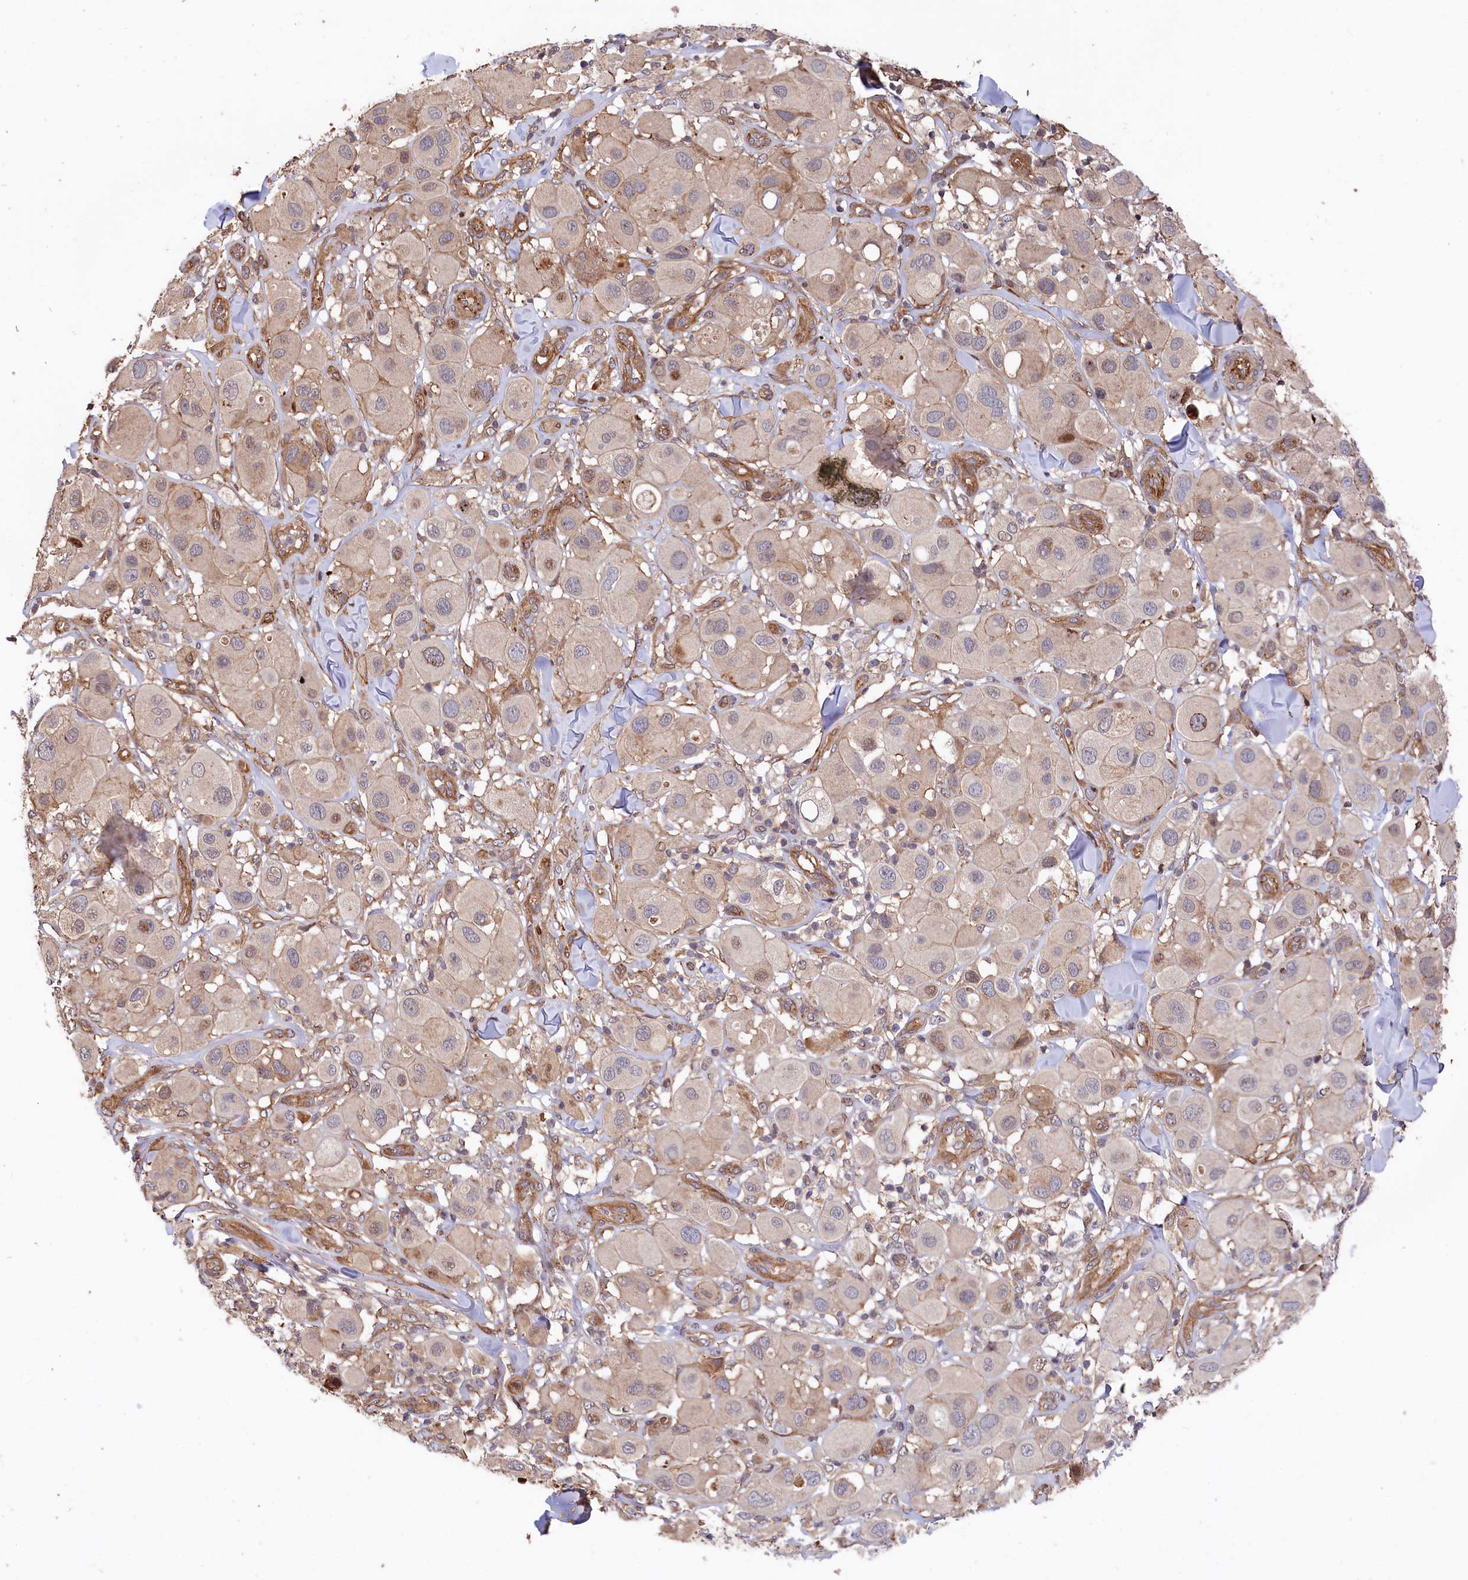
{"staining": {"intensity": "weak", "quantity": "<25%", "location": "cytoplasmic/membranous"}, "tissue": "melanoma", "cell_type": "Tumor cells", "image_type": "cancer", "snomed": [{"axis": "morphology", "description": "Malignant melanoma, Metastatic site"}, {"axis": "topography", "description": "Skin"}], "caption": "There is no significant positivity in tumor cells of malignant melanoma (metastatic site).", "gene": "TNKS1BP1", "patient": {"sex": "male", "age": 41}}